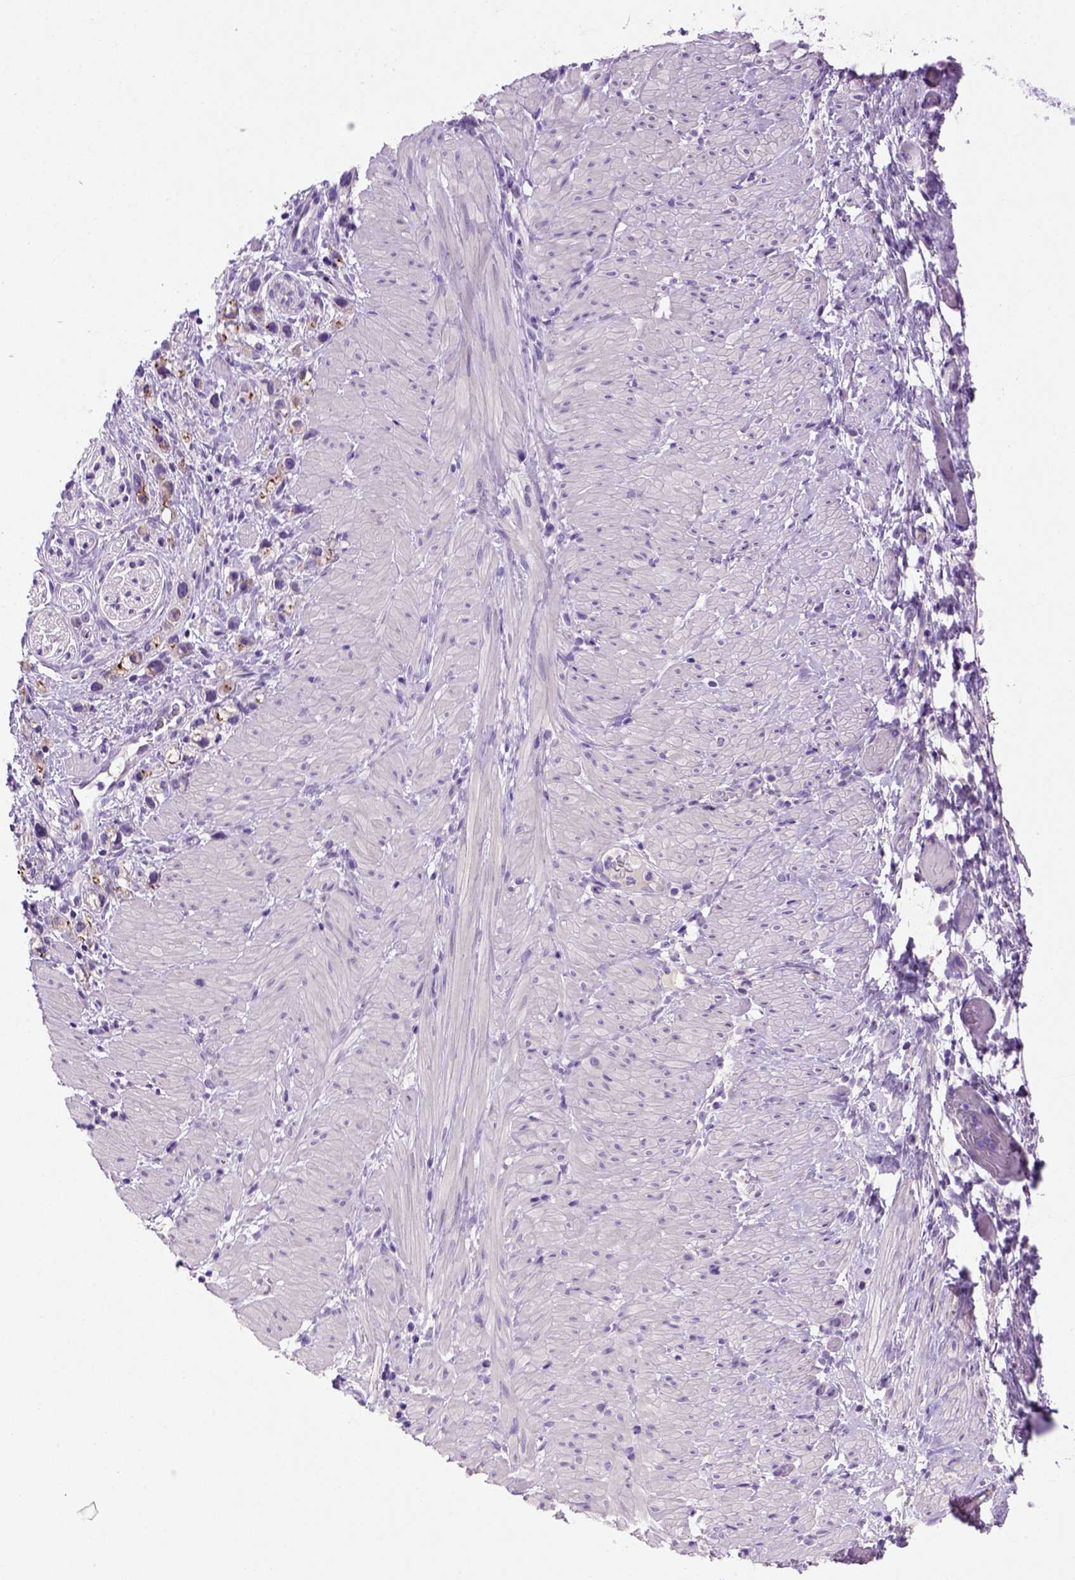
{"staining": {"intensity": "weak", "quantity": ">75%", "location": "cytoplasmic/membranous"}, "tissue": "stomach cancer", "cell_type": "Tumor cells", "image_type": "cancer", "snomed": [{"axis": "morphology", "description": "Adenocarcinoma, NOS"}, {"axis": "topography", "description": "Stomach"}], "caption": "Human adenocarcinoma (stomach) stained with a protein marker displays weak staining in tumor cells.", "gene": "CDH1", "patient": {"sex": "female", "age": 59}}